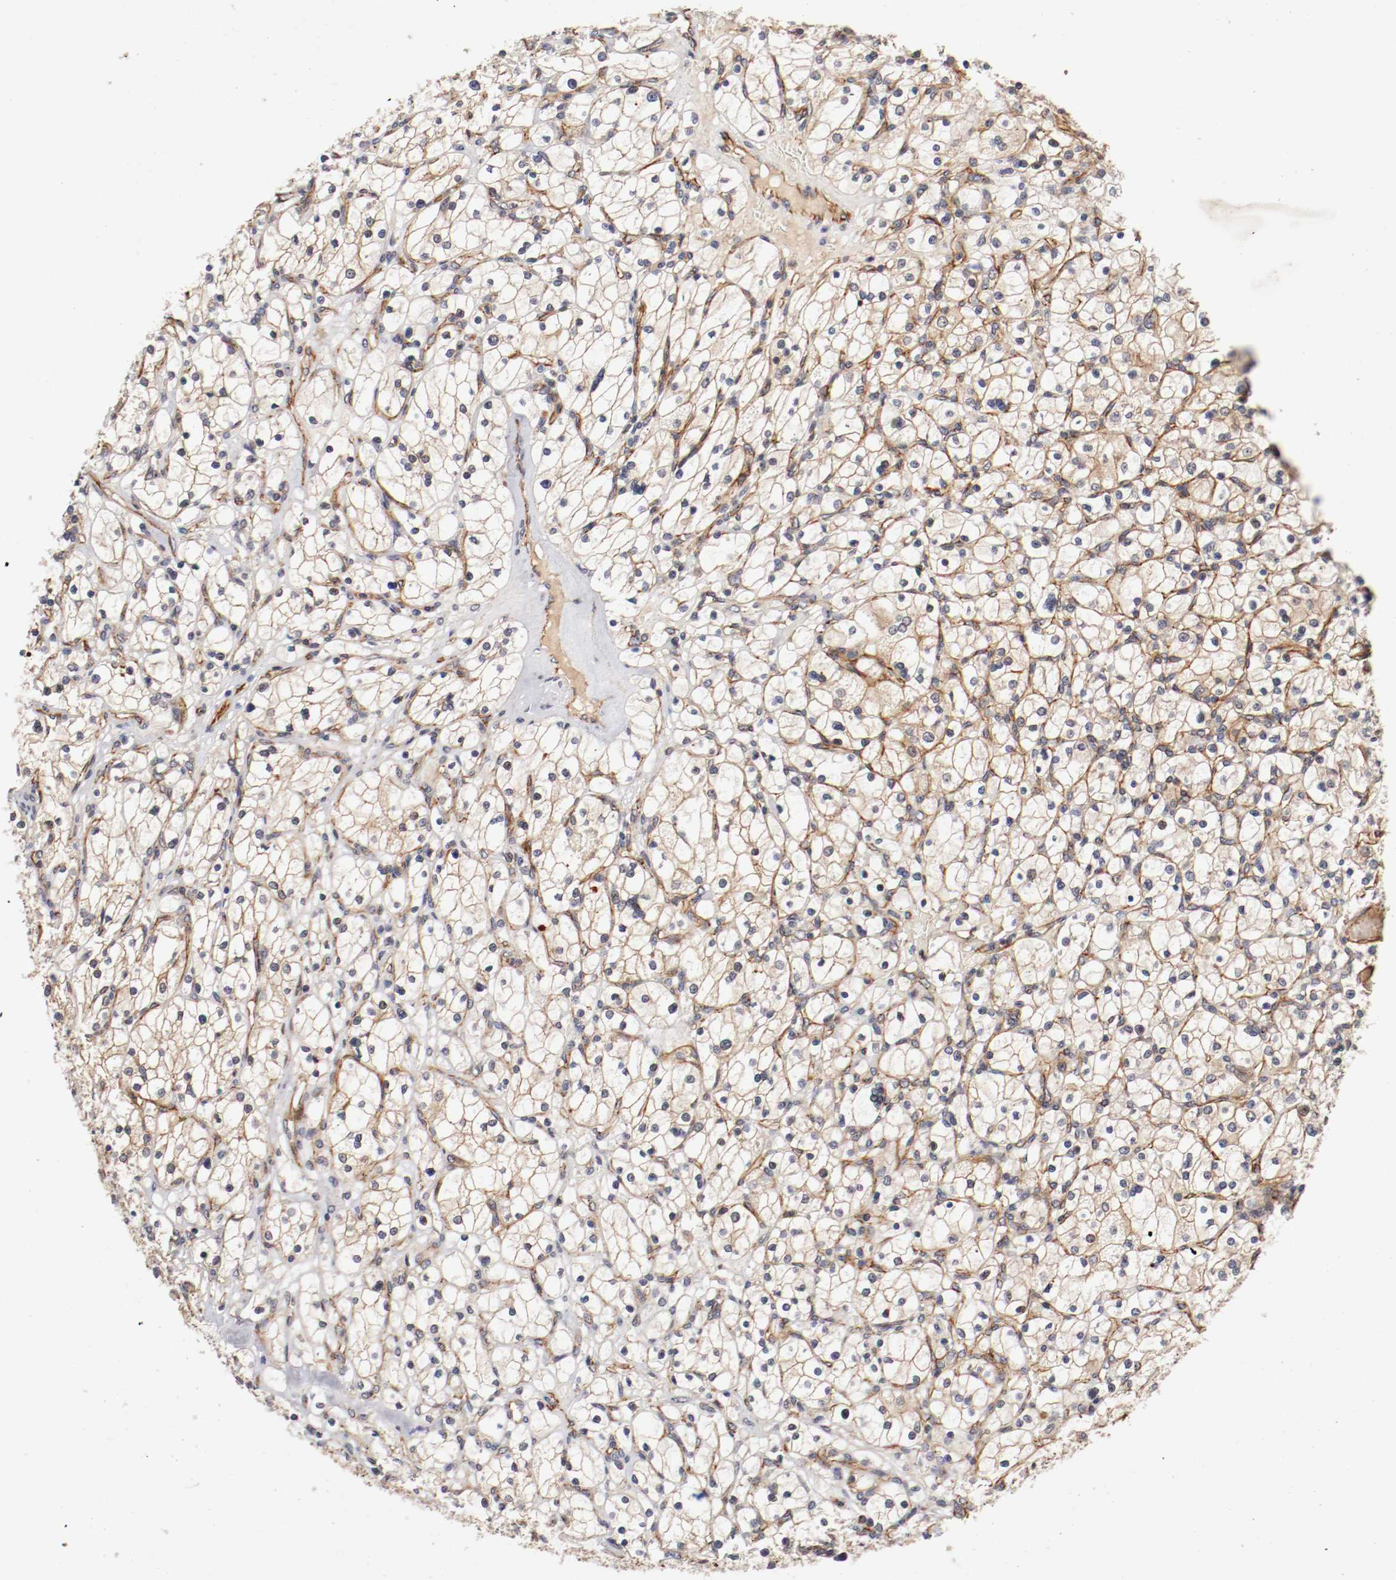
{"staining": {"intensity": "moderate", "quantity": ">75%", "location": "cytoplasmic/membranous"}, "tissue": "renal cancer", "cell_type": "Tumor cells", "image_type": "cancer", "snomed": [{"axis": "morphology", "description": "Adenocarcinoma, NOS"}, {"axis": "topography", "description": "Kidney"}], "caption": "Protein expression analysis of renal cancer shows moderate cytoplasmic/membranous staining in approximately >75% of tumor cells. Ihc stains the protein in brown and the nuclei are stained blue.", "gene": "TYK2", "patient": {"sex": "female", "age": 83}}